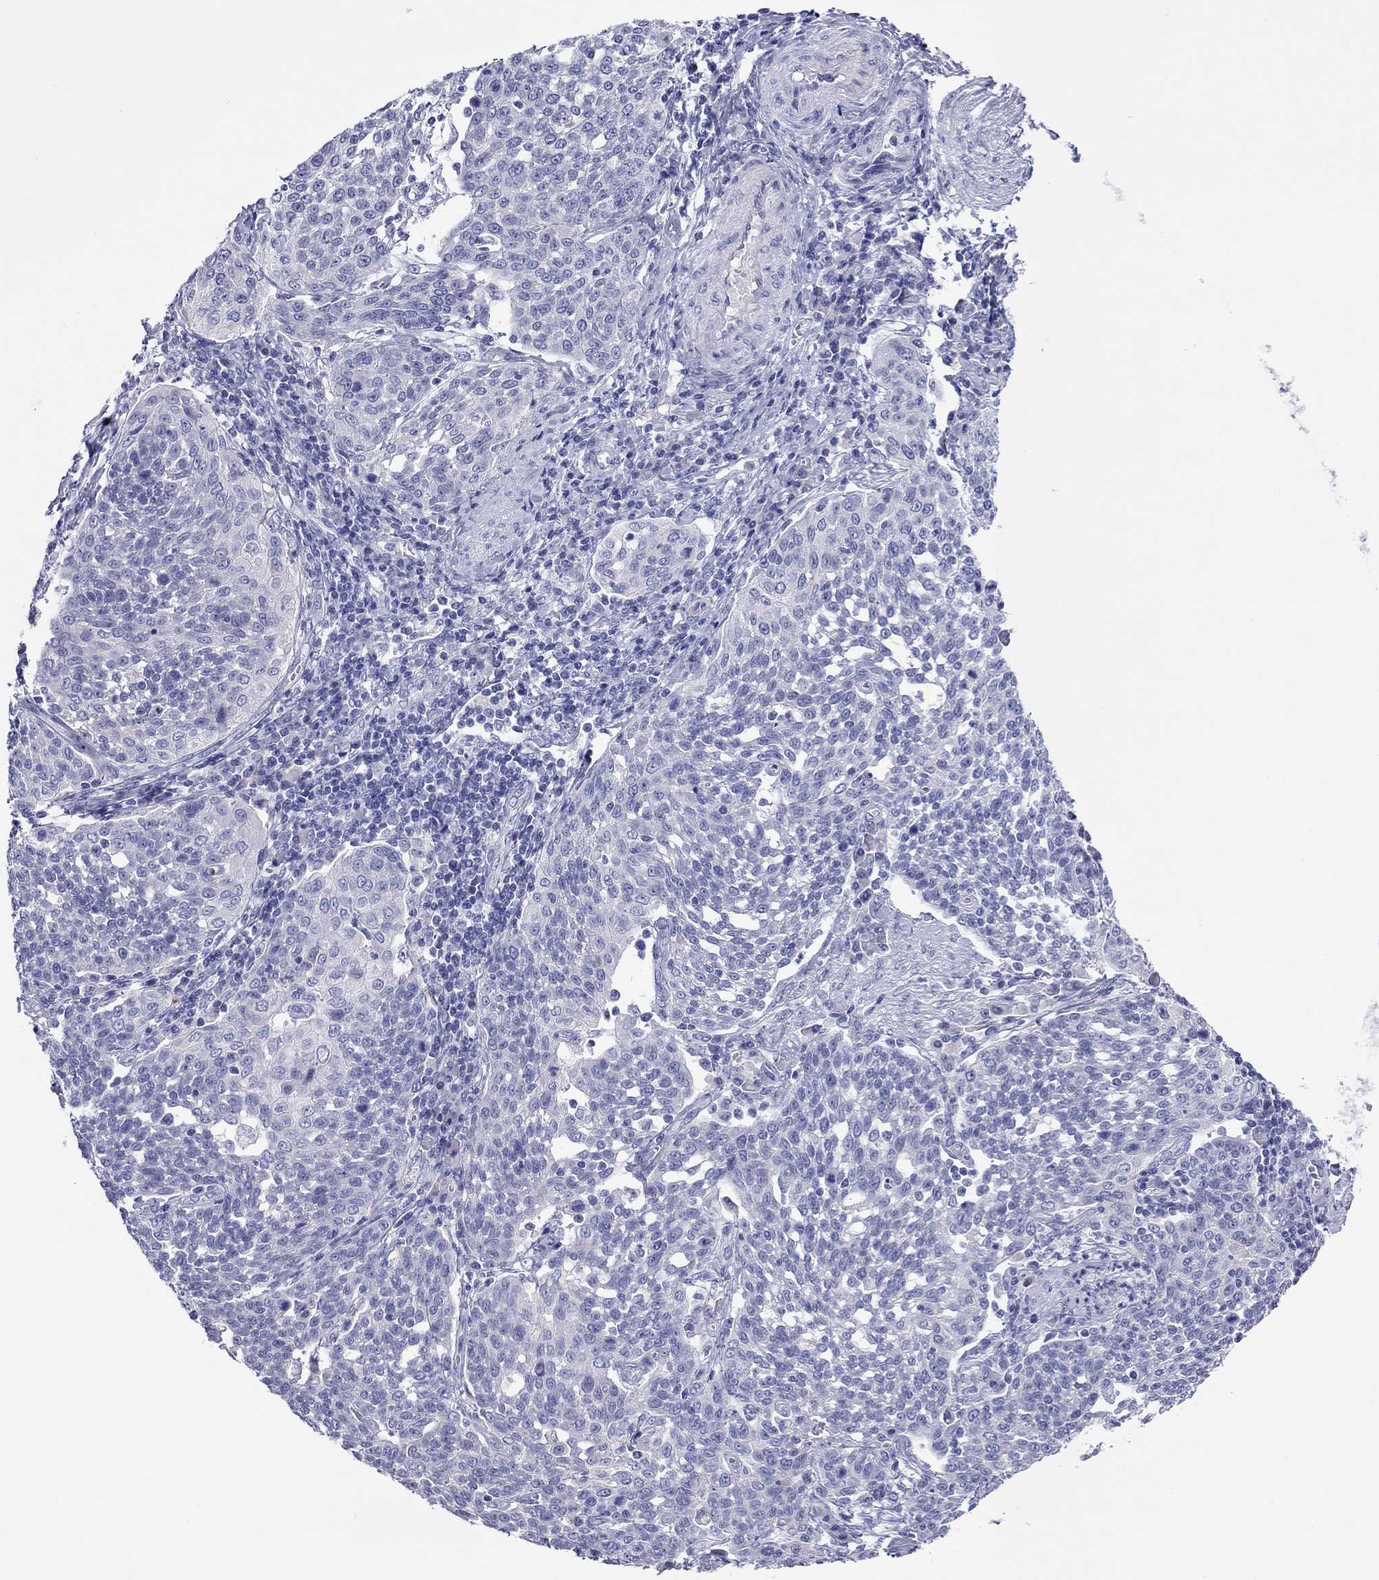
{"staining": {"intensity": "negative", "quantity": "none", "location": "none"}, "tissue": "cervical cancer", "cell_type": "Tumor cells", "image_type": "cancer", "snomed": [{"axis": "morphology", "description": "Squamous cell carcinoma, NOS"}, {"axis": "topography", "description": "Cervix"}], "caption": "Tumor cells show no significant positivity in squamous cell carcinoma (cervical).", "gene": "MGAT4C", "patient": {"sex": "female", "age": 34}}